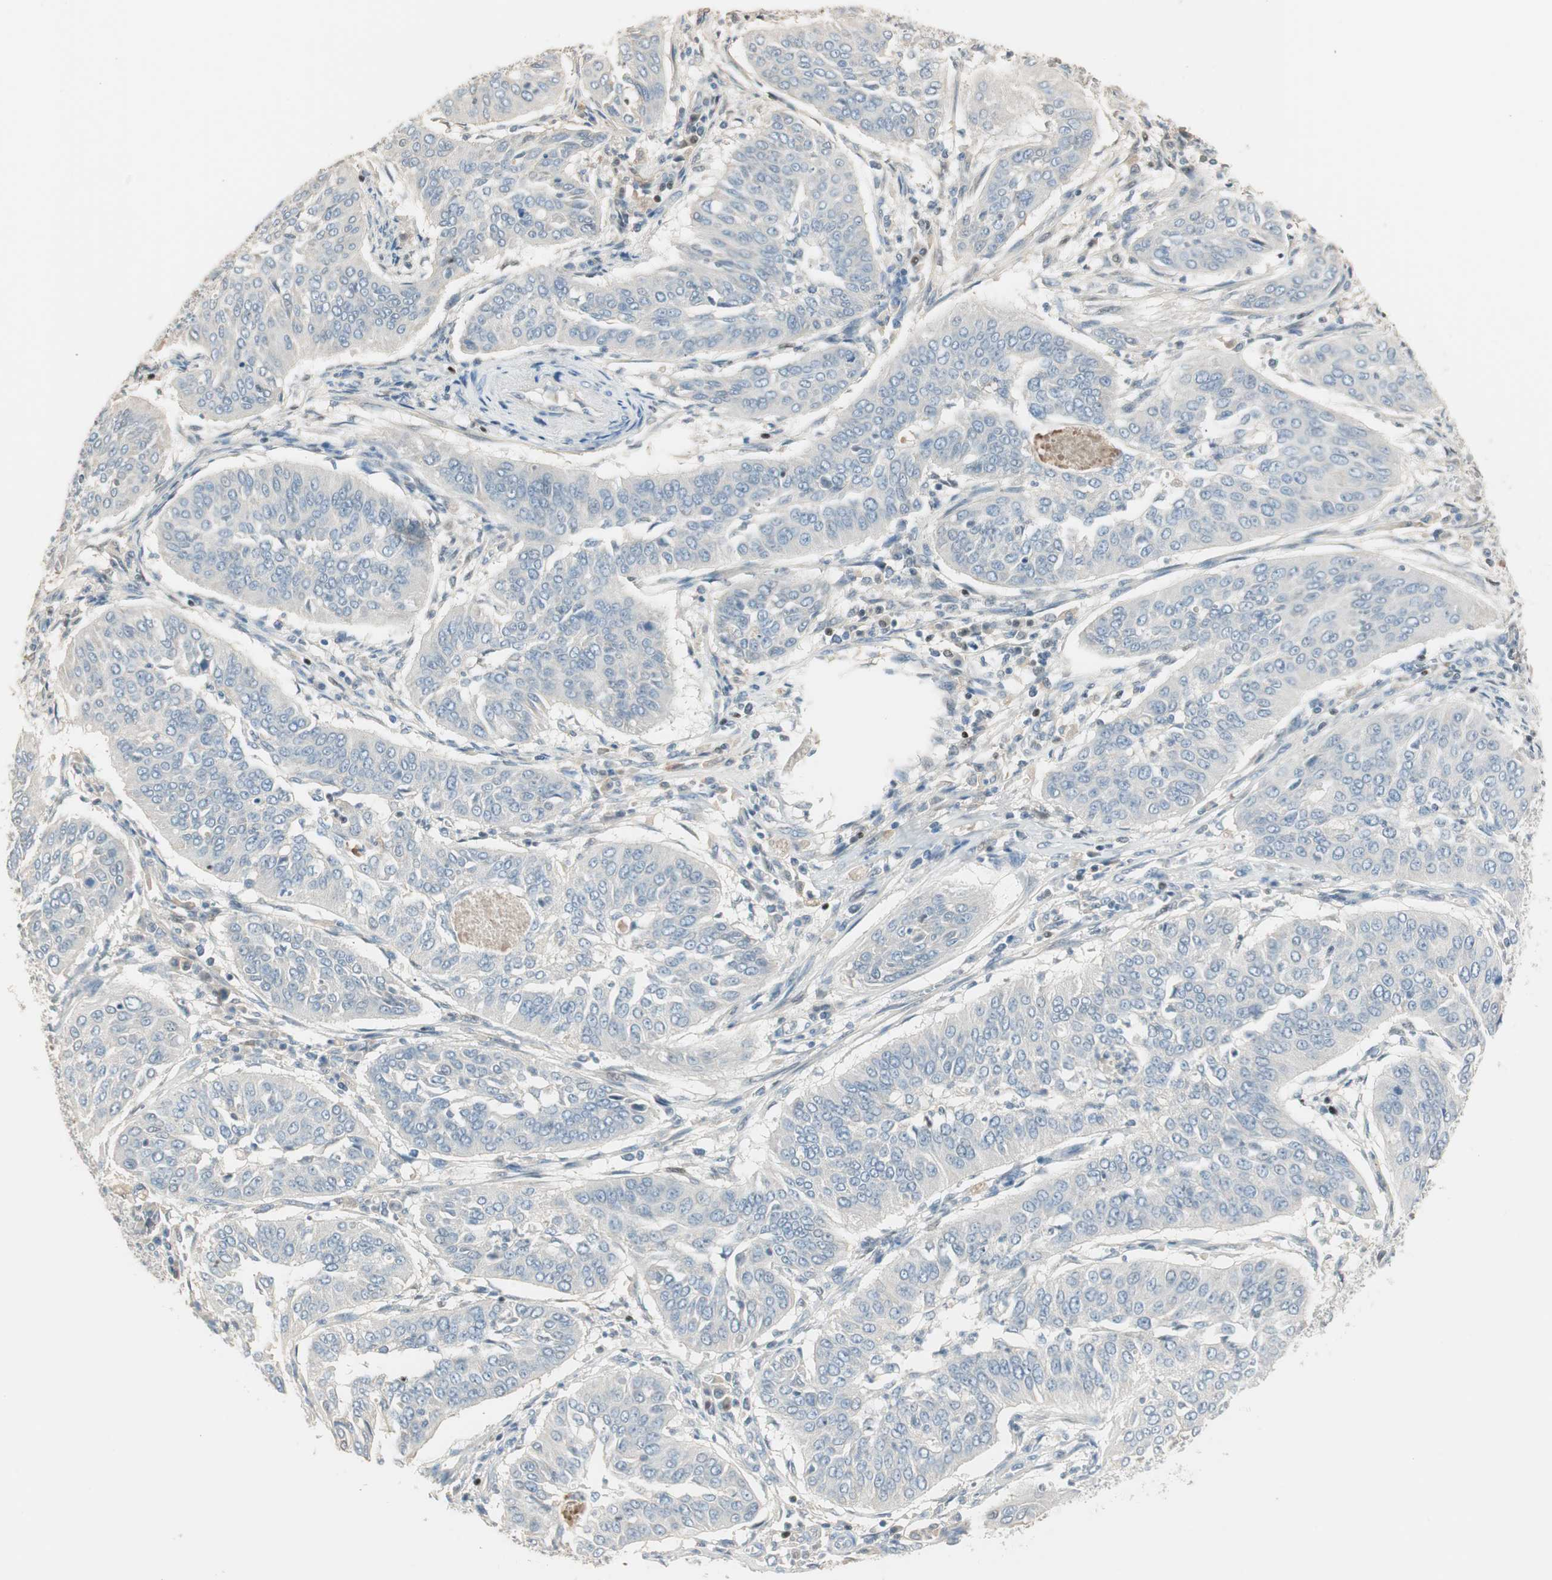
{"staining": {"intensity": "negative", "quantity": "none", "location": "none"}, "tissue": "cervical cancer", "cell_type": "Tumor cells", "image_type": "cancer", "snomed": [{"axis": "morphology", "description": "Normal tissue, NOS"}, {"axis": "morphology", "description": "Squamous cell carcinoma, NOS"}, {"axis": "topography", "description": "Cervix"}], "caption": "A high-resolution photomicrograph shows IHC staining of cervical squamous cell carcinoma, which demonstrates no significant expression in tumor cells.", "gene": "RUNX2", "patient": {"sex": "female", "age": 39}}